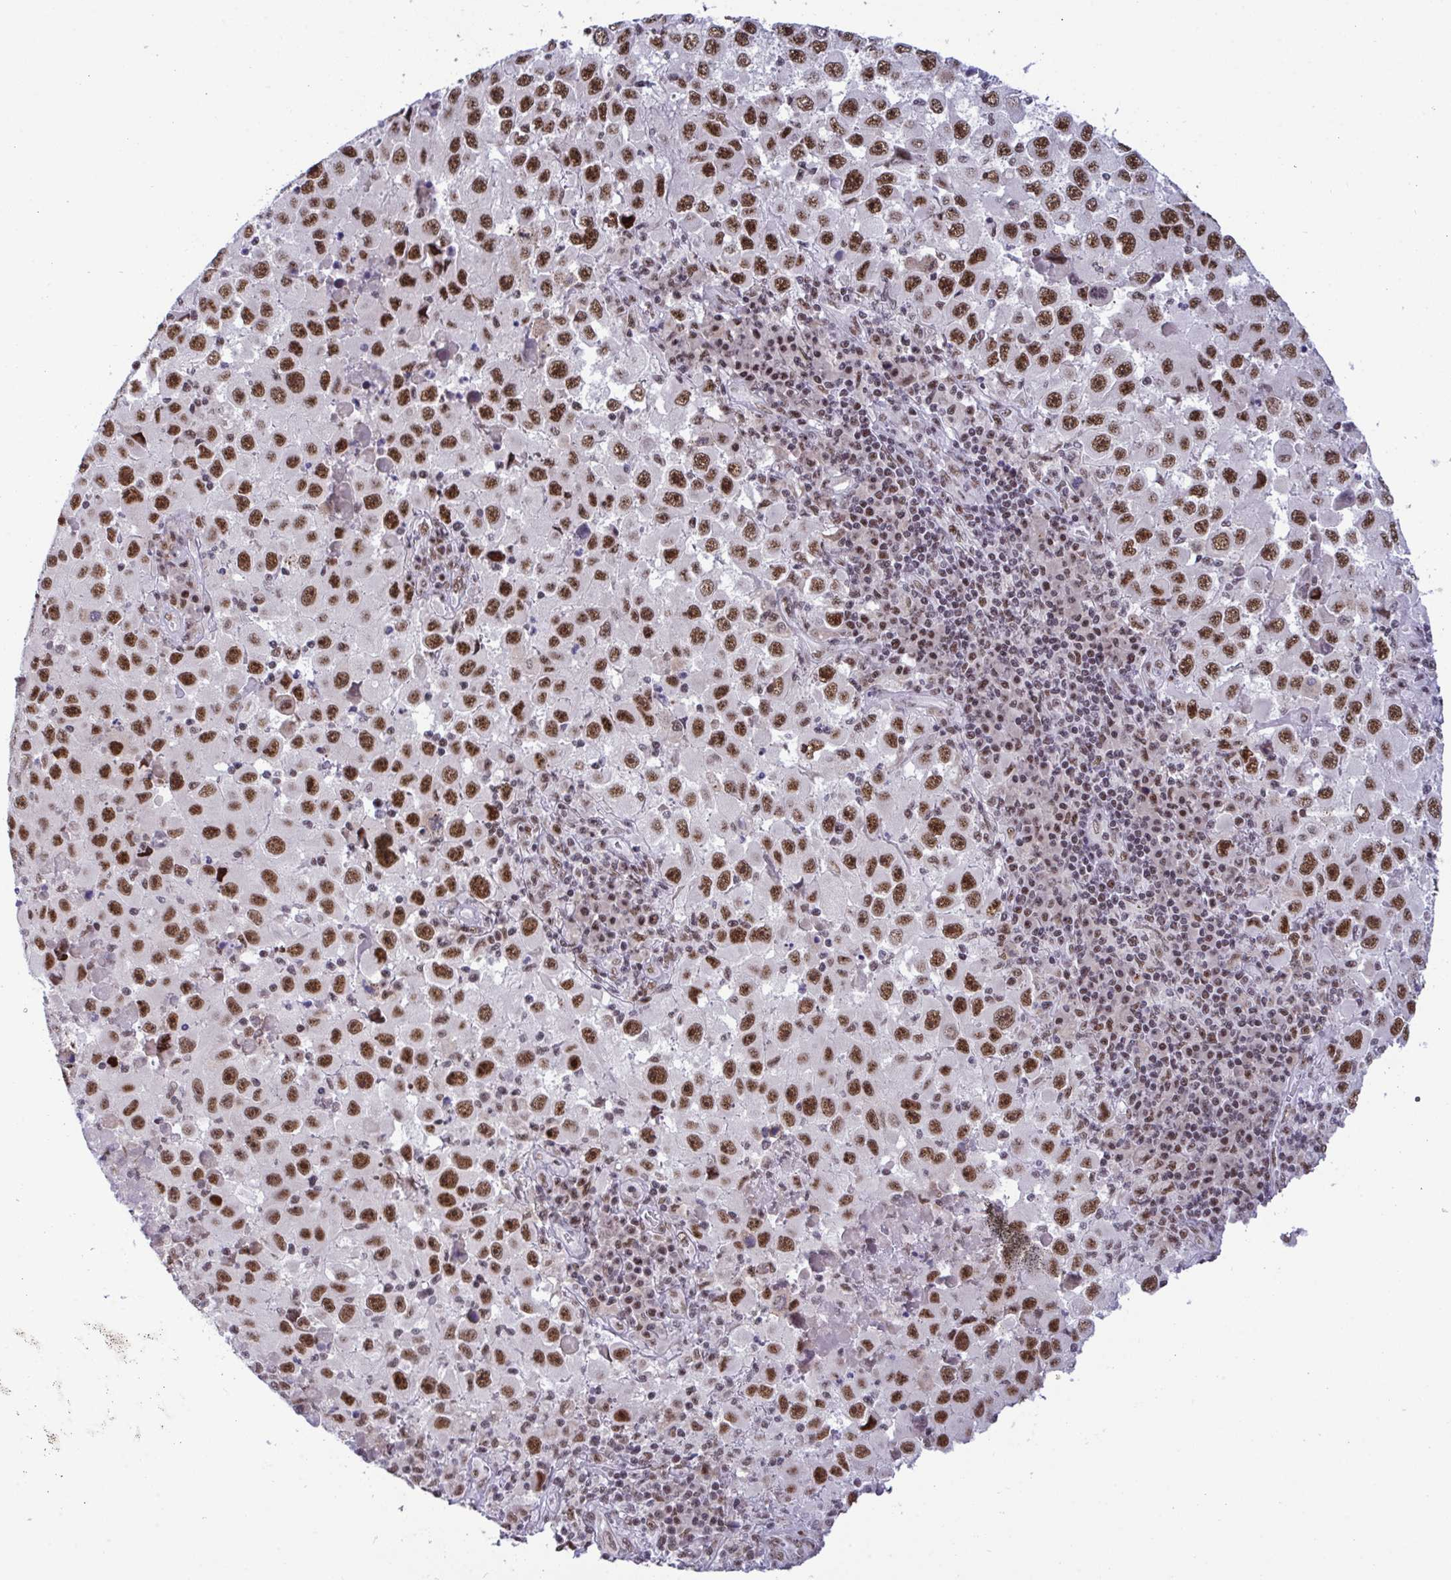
{"staining": {"intensity": "strong", "quantity": ">75%", "location": "nuclear"}, "tissue": "melanoma", "cell_type": "Tumor cells", "image_type": "cancer", "snomed": [{"axis": "morphology", "description": "Malignant melanoma, Metastatic site"}, {"axis": "topography", "description": "Lymph node"}], "caption": "About >75% of tumor cells in human melanoma show strong nuclear protein expression as visualized by brown immunohistochemical staining.", "gene": "WBP11", "patient": {"sex": "female", "age": 67}}